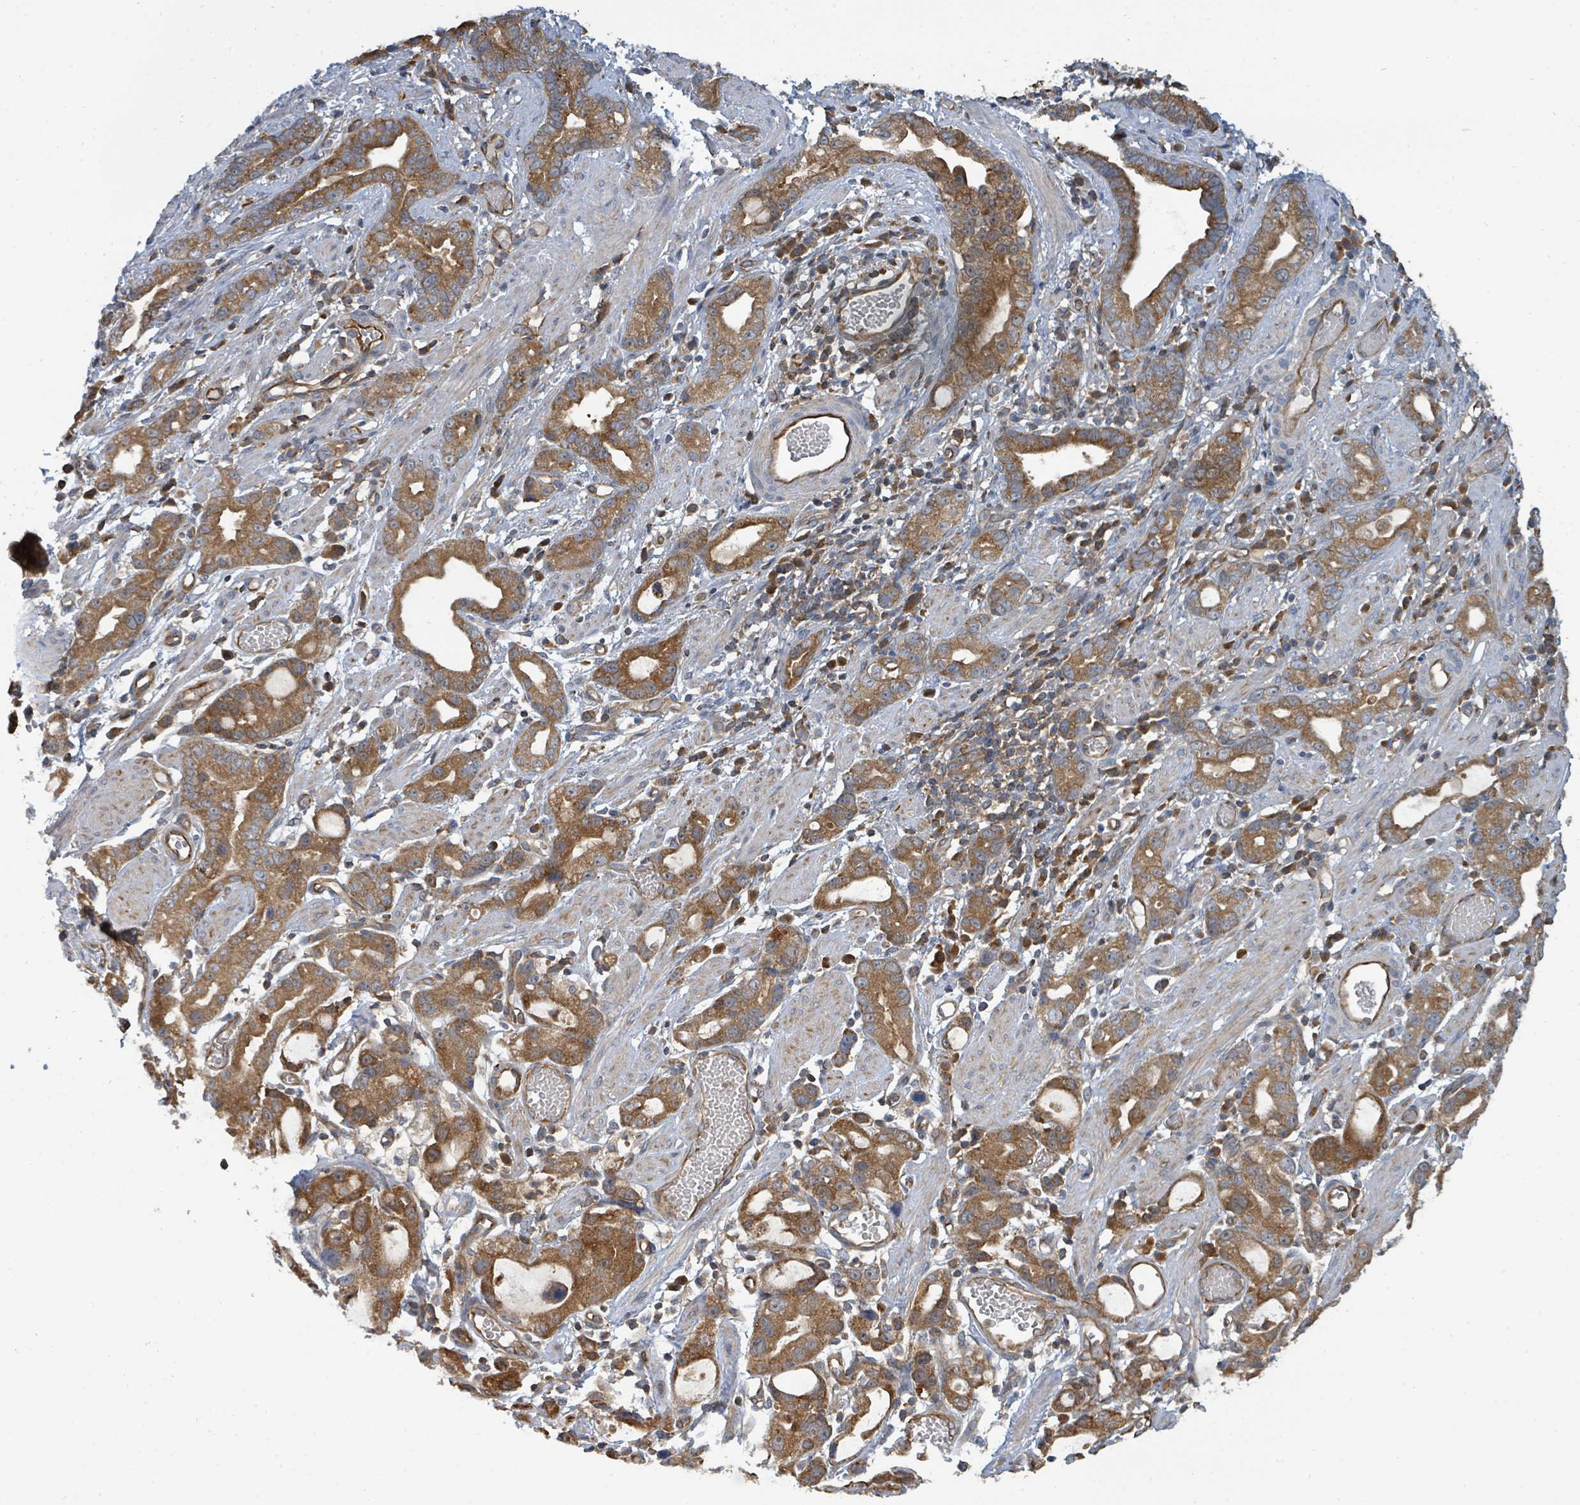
{"staining": {"intensity": "moderate", "quantity": ">75%", "location": "cytoplasmic/membranous"}, "tissue": "stomach cancer", "cell_type": "Tumor cells", "image_type": "cancer", "snomed": [{"axis": "morphology", "description": "Adenocarcinoma, NOS"}, {"axis": "topography", "description": "Stomach"}], "caption": "A photomicrograph of human stomach cancer (adenocarcinoma) stained for a protein displays moderate cytoplasmic/membranous brown staining in tumor cells.", "gene": "BOLA2B", "patient": {"sex": "male", "age": 55}}